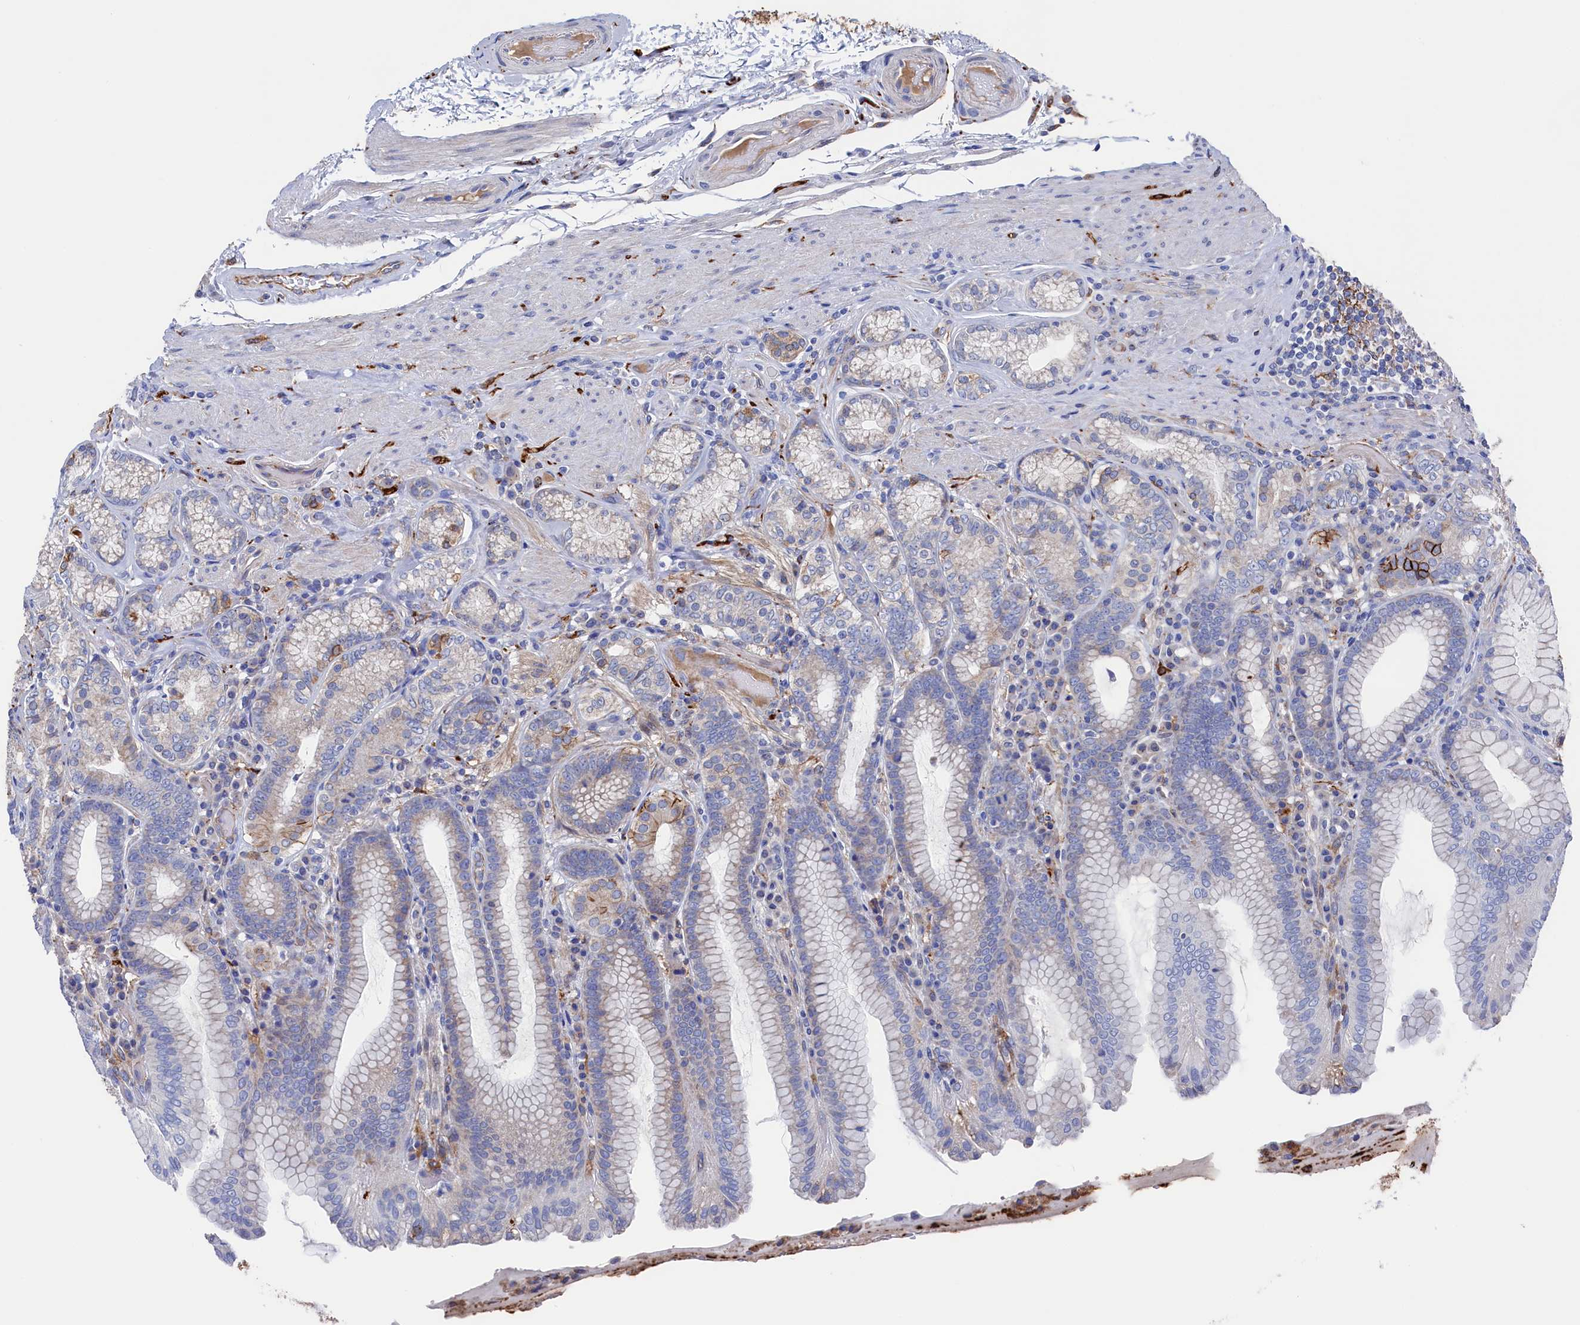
{"staining": {"intensity": "moderate", "quantity": "<25%", "location": "cytoplasmic/membranous"}, "tissue": "stomach", "cell_type": "Glandular cells", "image_type": "normal", "snomed": [{"axis": "morphology", "description": "Normal tissue, NOS"}, {"axis": "topography", "description": "Stomach, upper"}, {"axis": "topography", "description": "Stomach, lower"}], "caption": "High-power microscopy captured an immunohistochemistry image of unremarkable stomach, revealing moderate cytoplasmic/membranous expression in about <25% of glandular cells.", "gene": "C12orf73", "patient": {"sex": "female", "age": 76}}